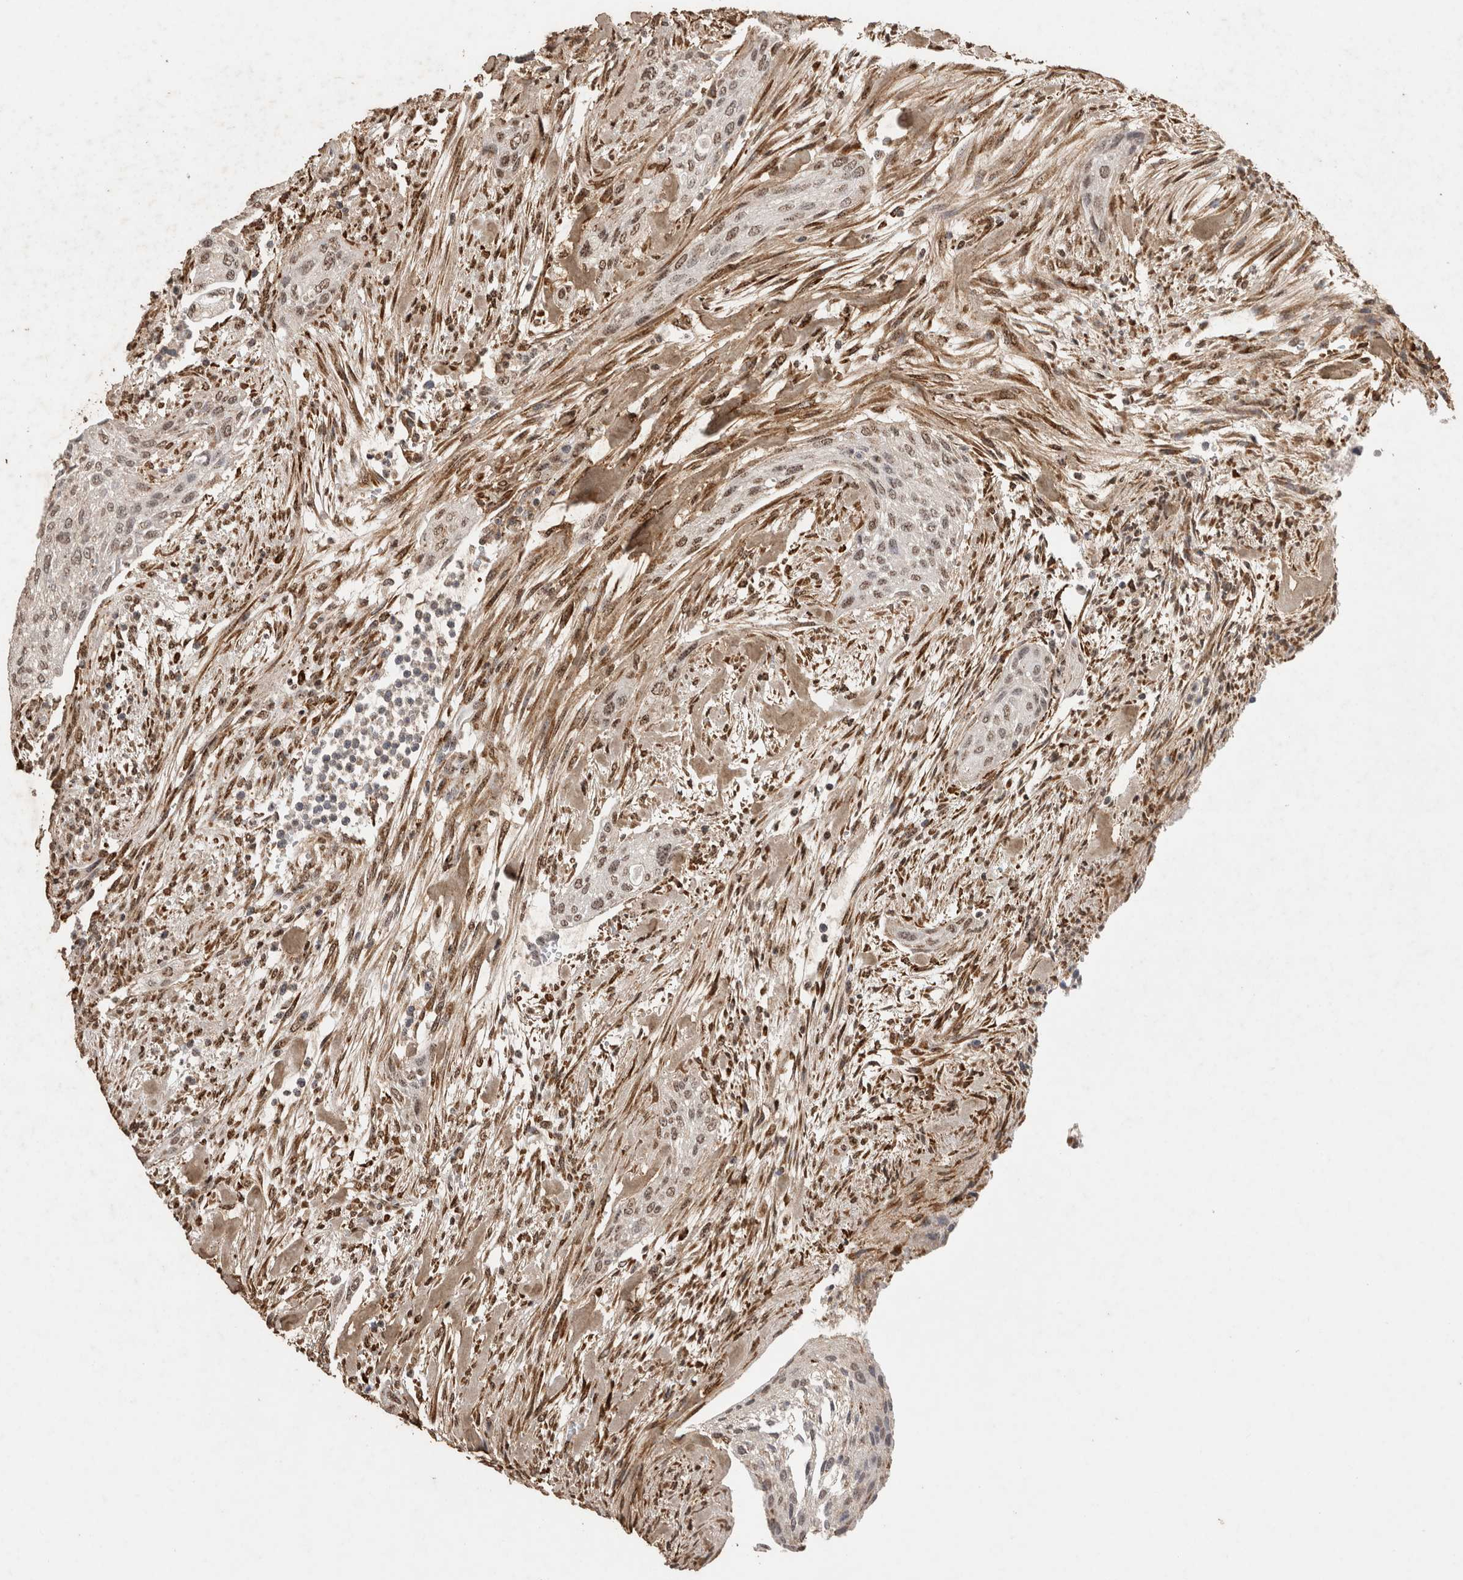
{"staining": {"intensity": "weak", "quantity": "25%-75%", "location": "nuclear"}, "tissue": "urothelial cancer", "cell_type": "Tumor cells", "image_type": "cancer", "snomed": [{"axis": "morphology", "description": "Urothelial carcinoma, Low grade"}, {"axis": "morphology", "description": "Urothelial carcinoma, High grade"}, {"axis": "topography", "description": "Urinary bladder"}], "caption": "This image demonstrates immunohistochemistry (IHC) staining of human urothelial cancer, with low weak nuclear staining in approximately 25%-75% of tumor cells.", "gene": "C1QTNF5", "patient": {"sex": "male", "age": 35}}